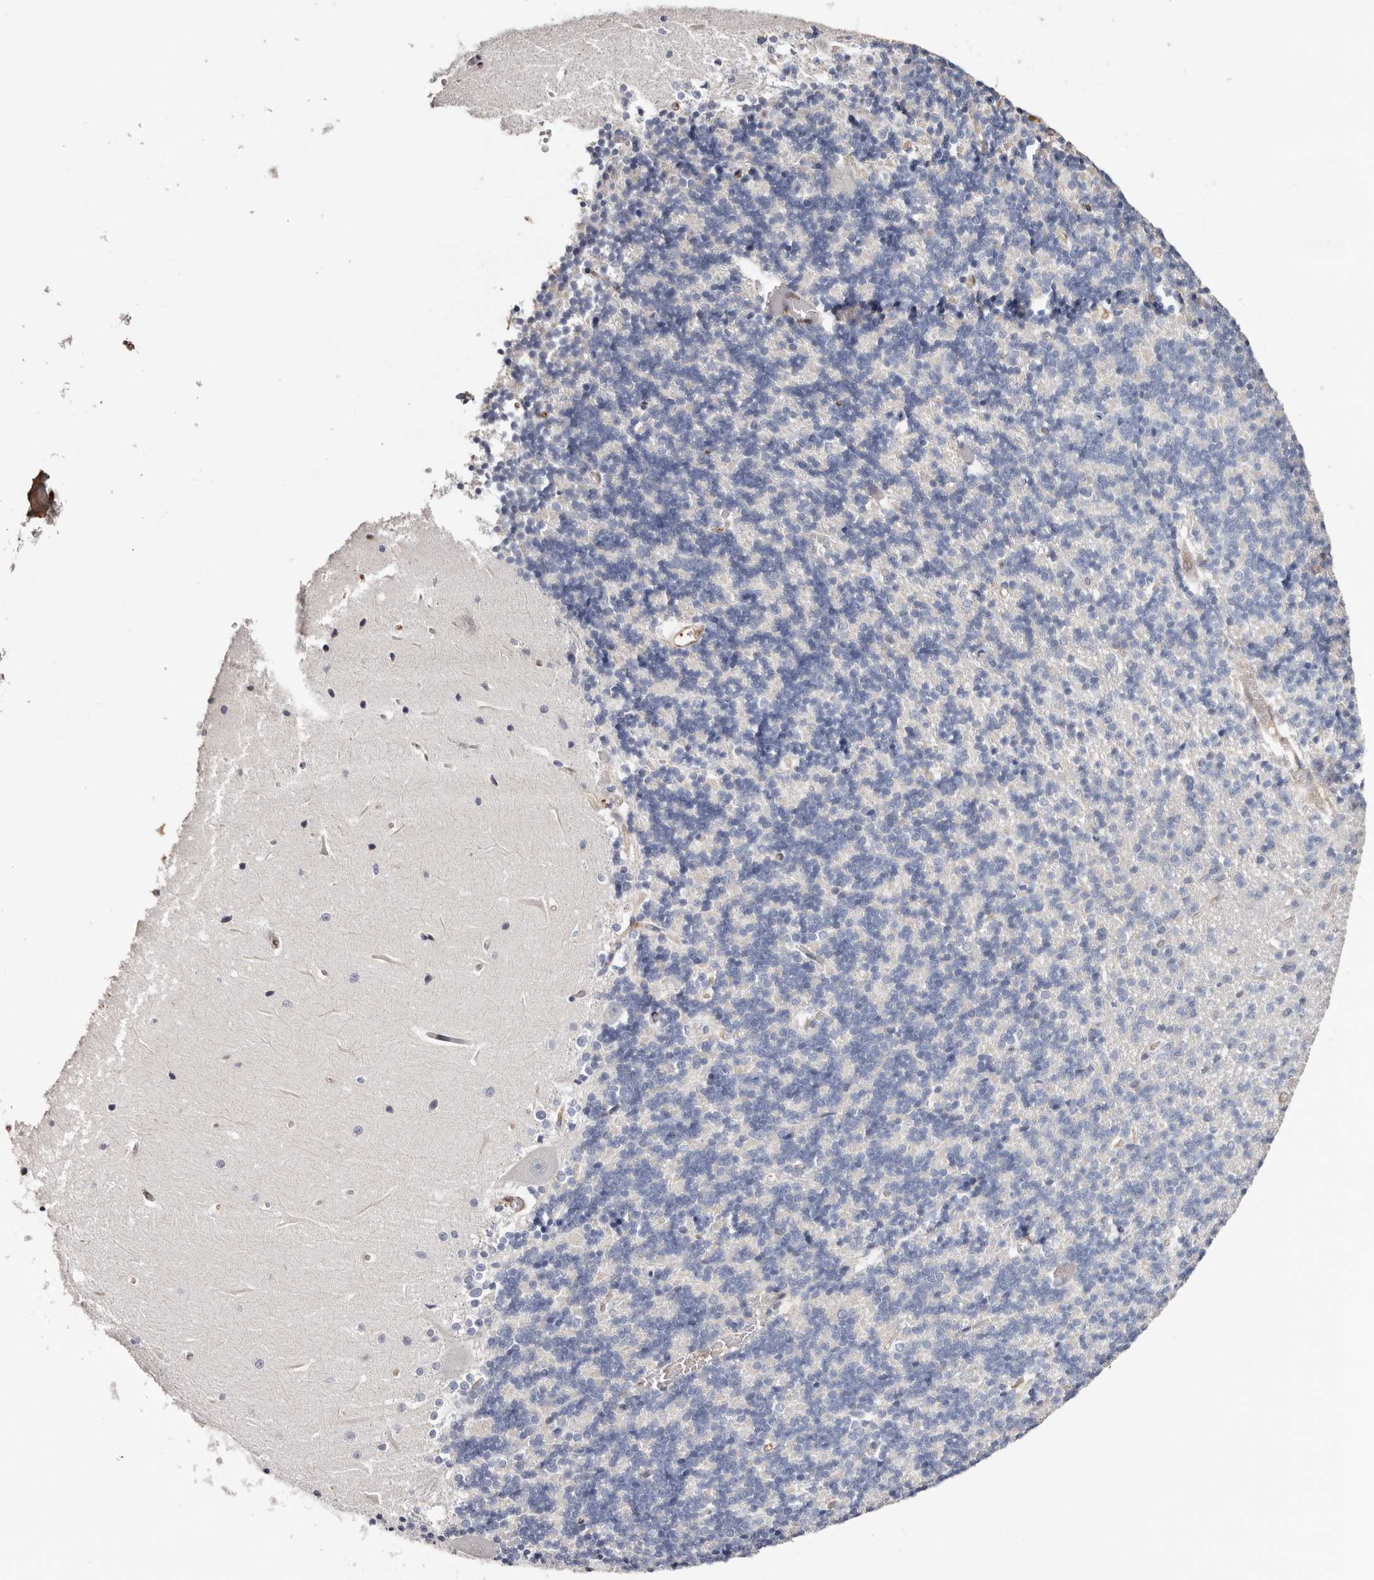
{"staining": {"intensity": "negative", "quantity": "none", "location": "none"}, "tissue": "cerebellum", "cell_type": "Cells in granular layer", "image_type": "normal", "snomed": [{"axis": "morphology", "description": "Normal tissue, NOS"}, {"axis": "topography", "description": "Cerebellum"}], "caption": "Cells in granular layer are negative for protein expression in normal human cerebellum. (DAB immunohistochemistry (IHC) with hematoxylin counter stain).", "gene": "TGM2", "patient": {"sex": "male", "age": 37}}